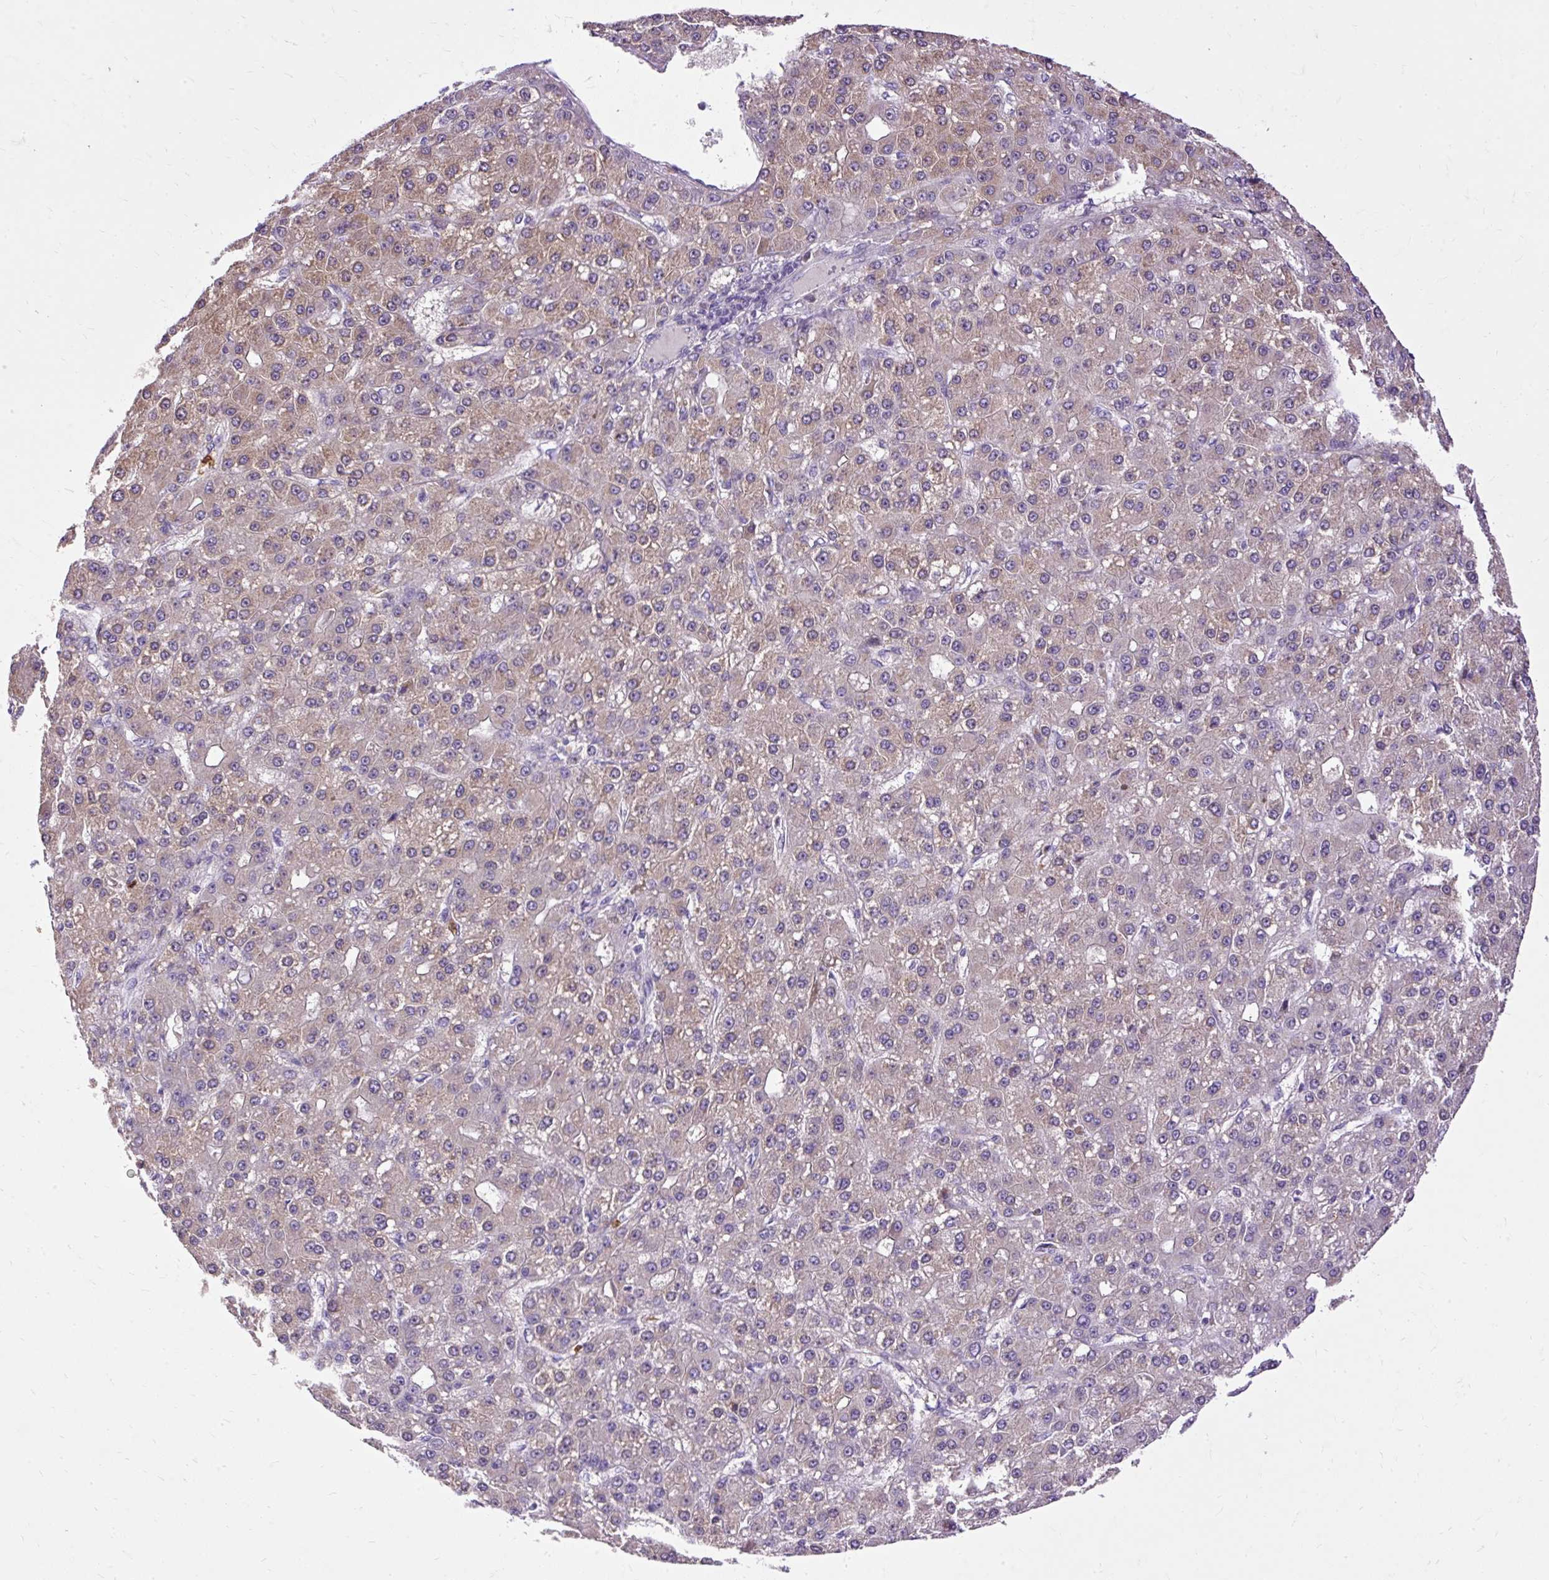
{"staining": {"intensity": "weak", "quantity": "25%-75%", "location": "cytoplasmic/membranous"}, "tissue": "liver cancer", "cell_type": "Tumor cells", "image_type": "cancer", "snomed": [{"axis": "morphology", "description": "Carcinoma, Hepatocellular, NOS"}, {"axis": "topography", "description": "Liver"}], "caption": "A brown stain labels weak cytoplasmic/membranous positivity of a protein in human liver cancer (hepatocellular carcinoma) tumor cells. (DAB (3,3'-diaminobenzidine) IHC with brightfield microscopy, high magnification).", "gene": "CTTNBP2", "patient": {"sex": "male", "age": 67}}